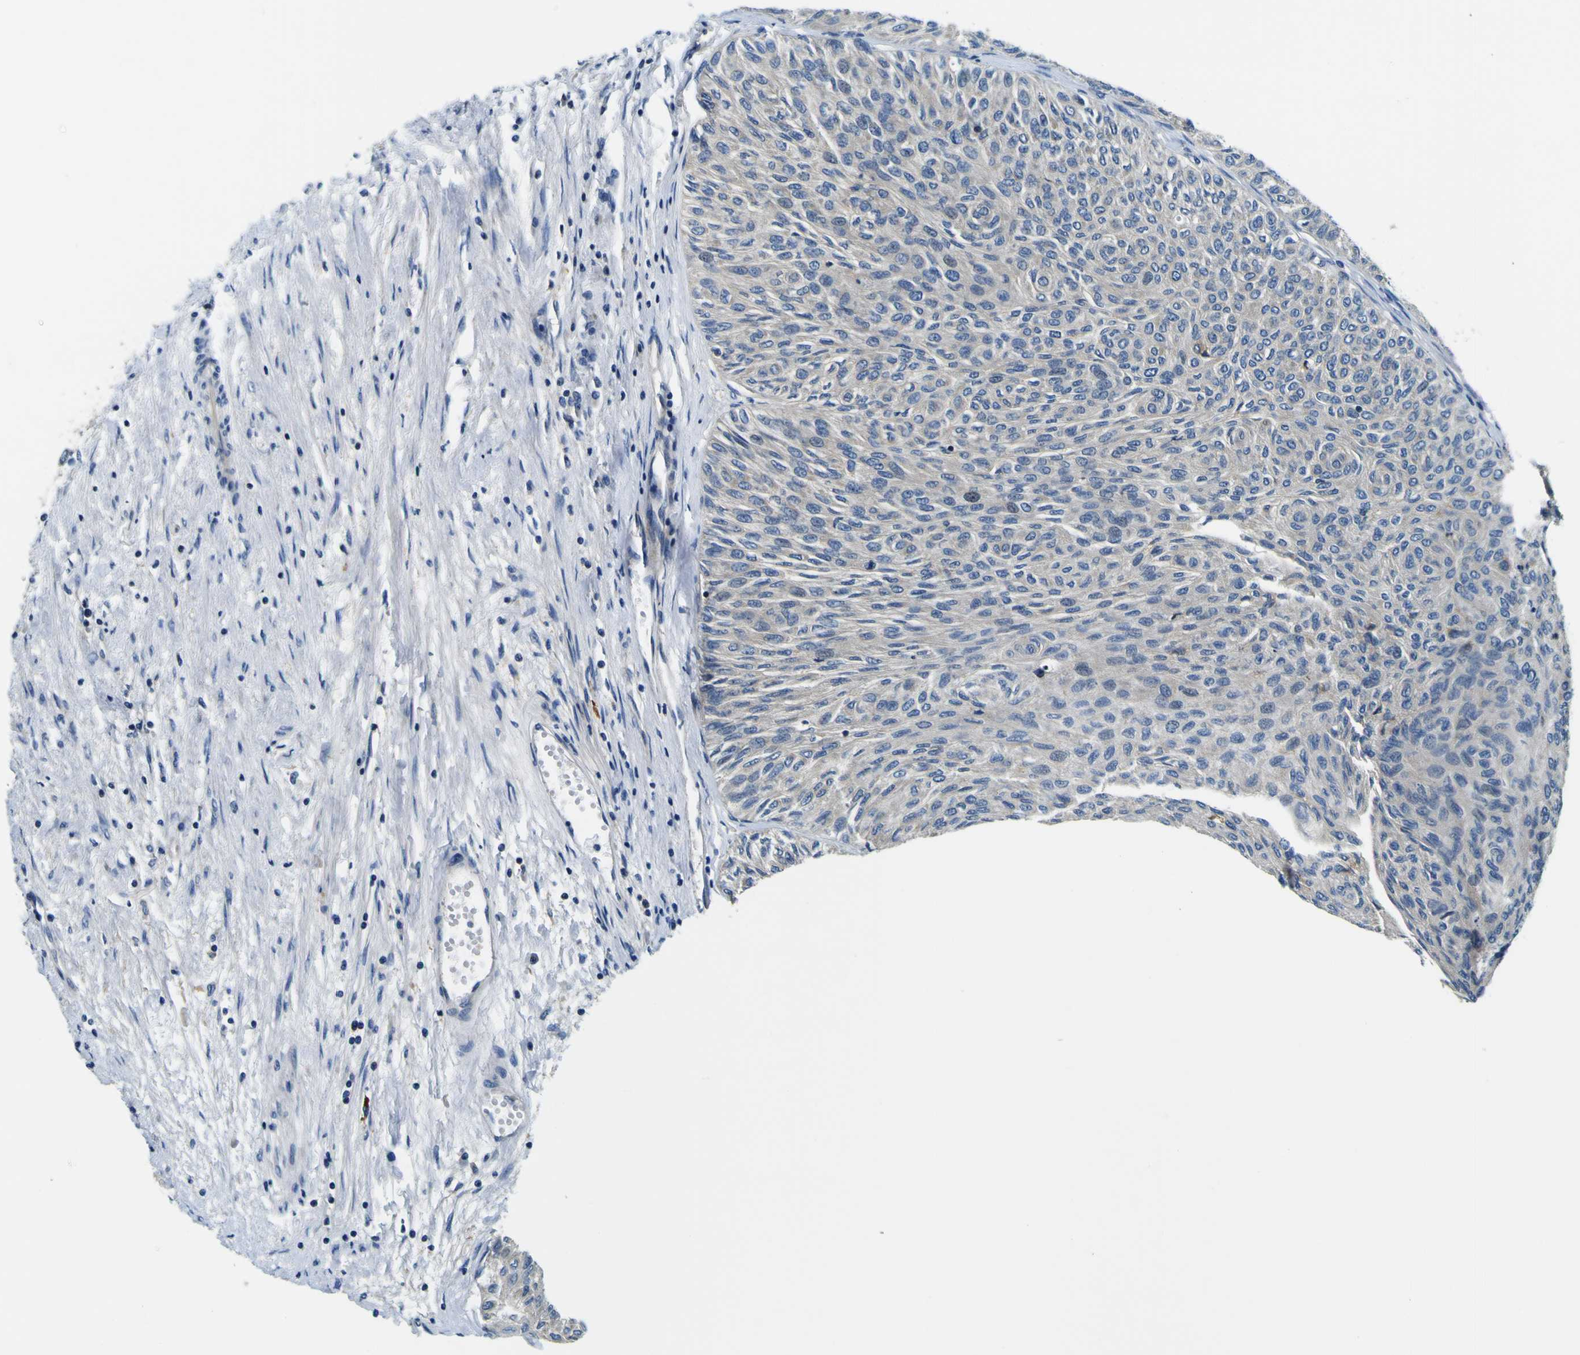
{"staining": {"intensity": "negative", "quantity": "none", "location": "none"}, "tissue": "urothelial cancer", "cell_type": "Tumor cells", "image_type": "cancer", "snomed": [{"axis": "morphology", "description": "Urothelial carcinoma, Low grade"}, {"axis": "topography", "description": "Urinary bladder"}], "caption": "High magnification brightfield microscopy of low-grade urothelial carcinoma stained with DAB (brown) and counterstained with hematoxylin (blue): tumor cells show no significant staining. (IHC, brightfield microscopy, high magnification).", "gene": "CLSTN1", "patient": {"sex": "male", "age": 78}}